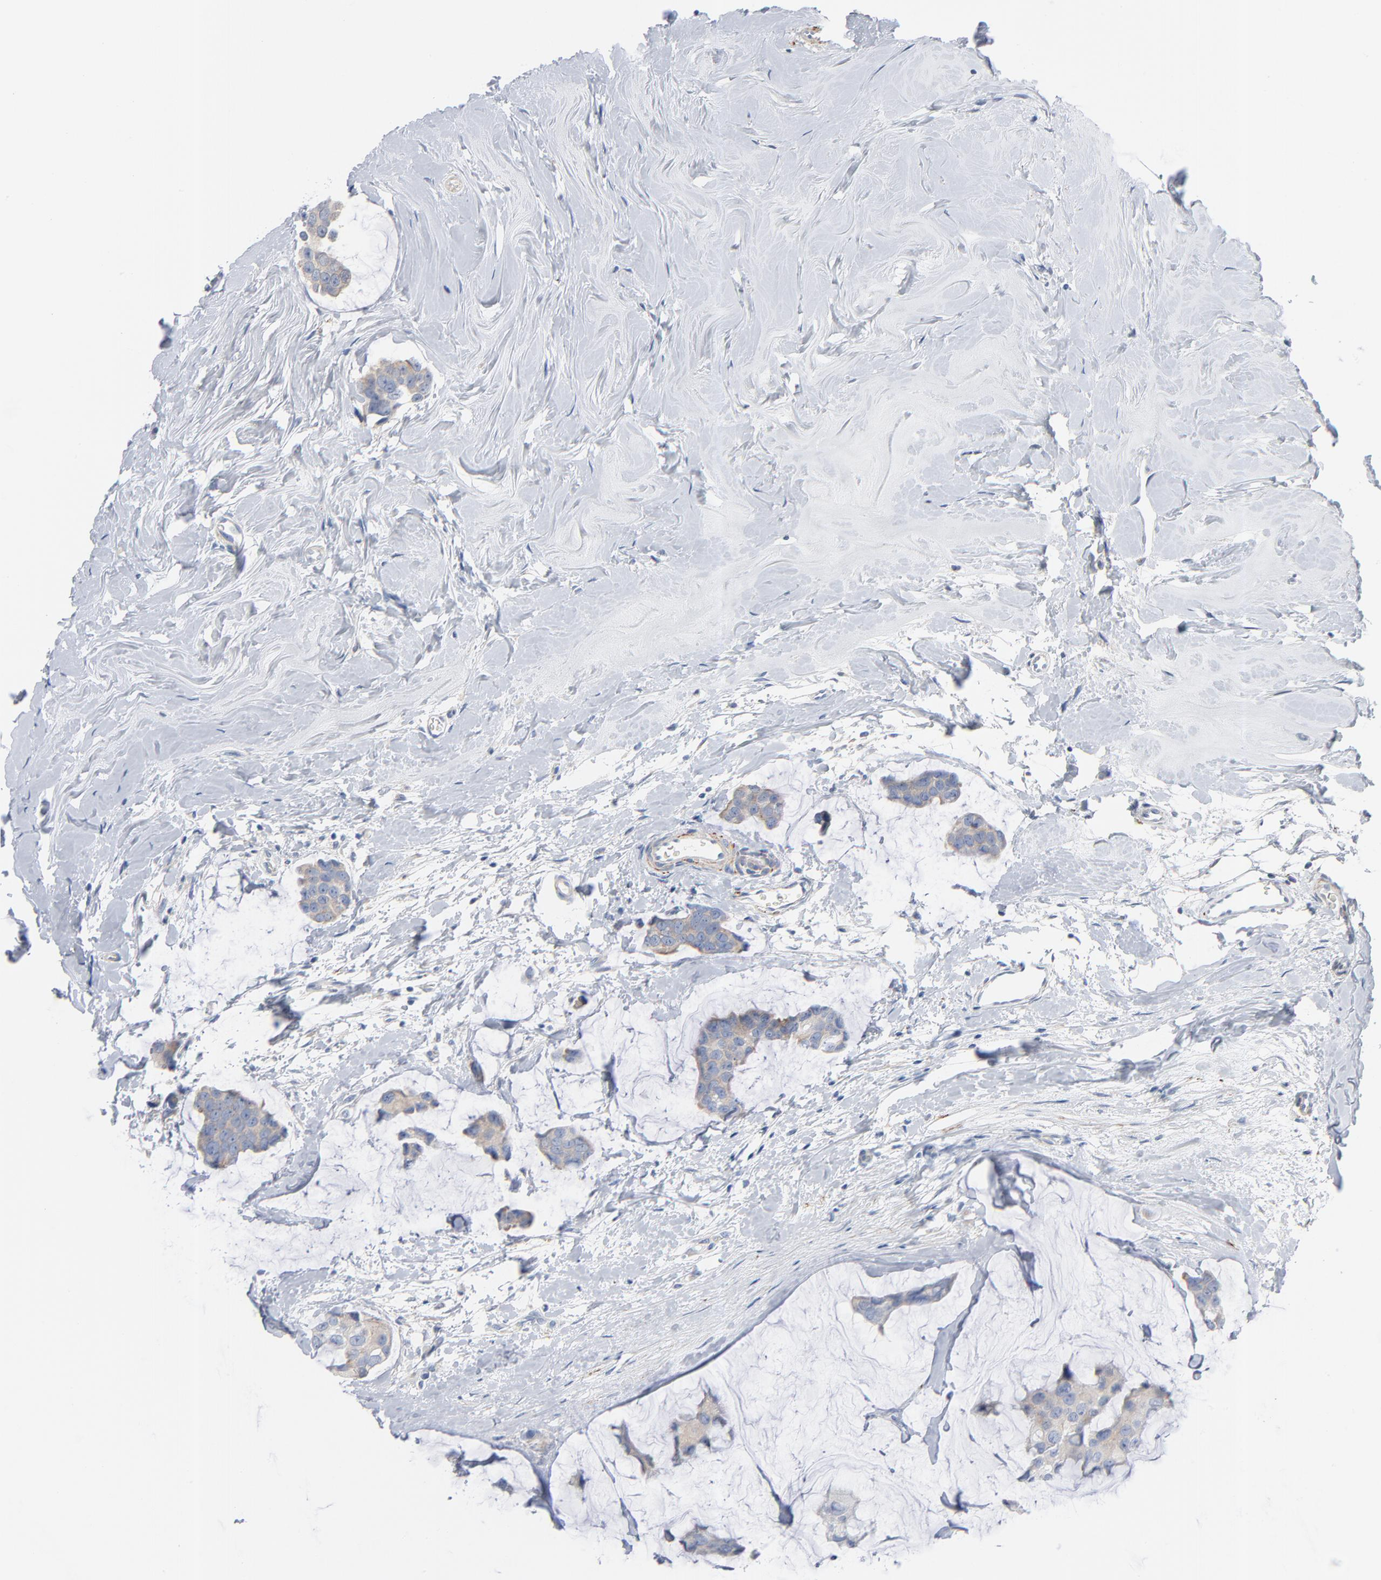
{"staining": {"intensity": "negative", "quantity": "none", "location": "none"}, "tissue": "breast cancer", "cell_type": "Tumor cells", "image_type": "cancer", "snomed": [{"axis": "morphology", "description": "Normal tissue, NOS"}, {"axis": "morphology", "description": "Duct carcinoma"}, {"axis": "topography", "description": "Breast"}], "caption": "The histopathology image exhibits no staining of tumor cells in breast cancer.", "gene": "IFT43", "patient": {"sex": "female", "age": 50}}